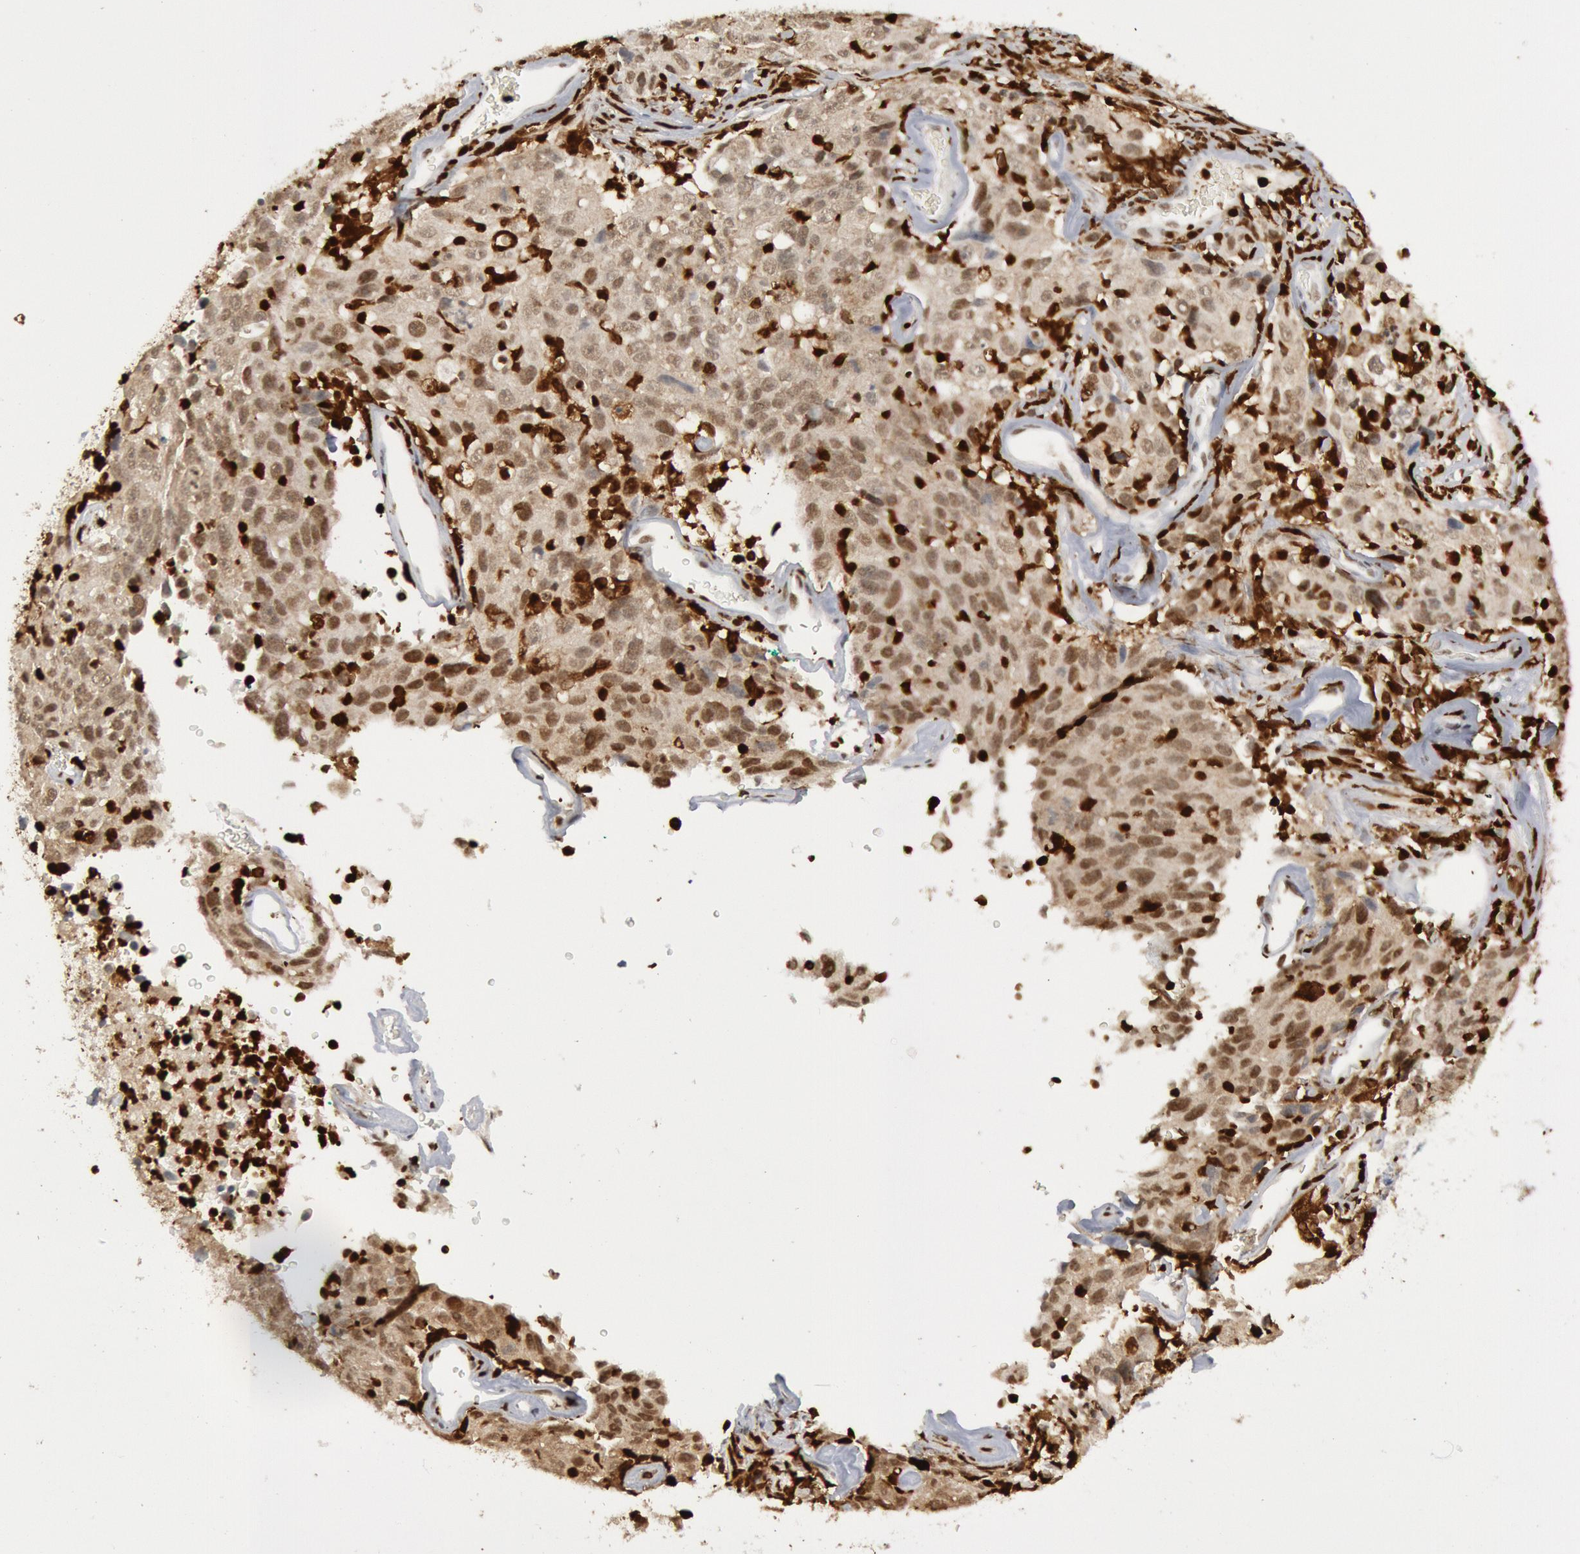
{"staining": {"intensity": "weak", "quantity": ">75%", "location": "cytoplasmic/membranous,nuclear"}, "tissue": "lung cancer", "cell_type": "Tumor cells", "image_type": "cancer", "snomed": [{"axis": "morphology", "description": "Squamous cell carcinoma, NOS"}, {"axis": "topography", "description": "Lung"}], "caption": "Brown immunohistochemical staining in squamous cell carcinoma (lung) displays weak cytoplasmic/membranous and nuclear expression in approximately >75% of tumor cells.", "gene": "PTPN6", "patient": {"sex": "male", "age": 64}}